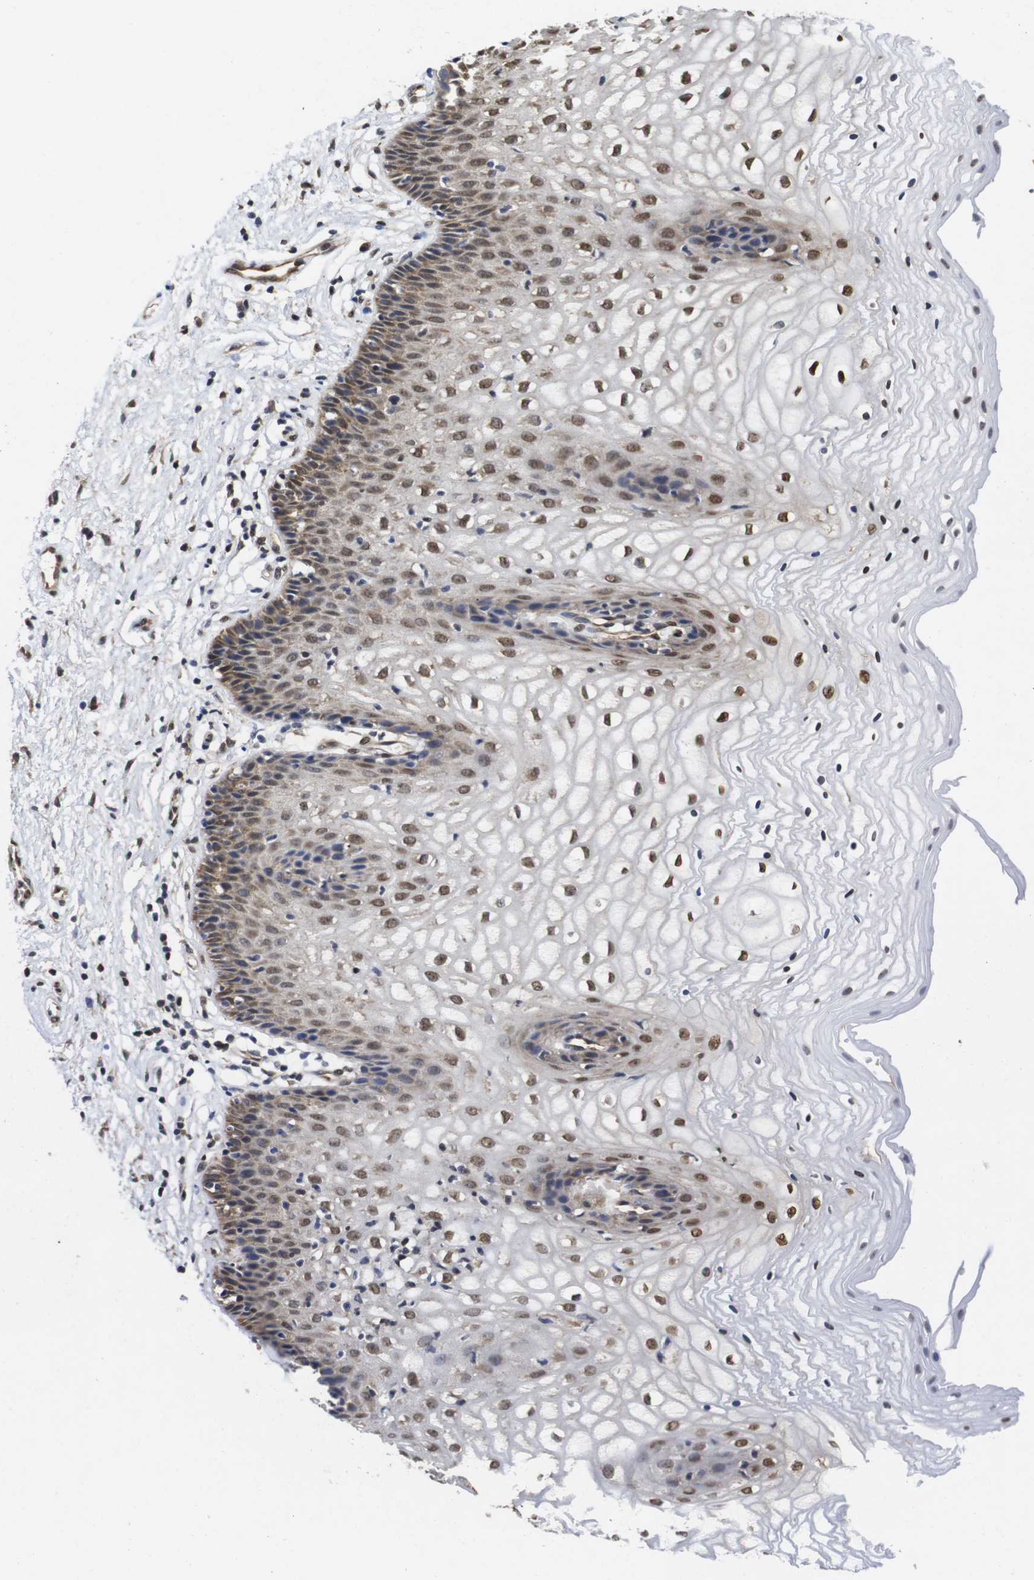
{"staining": {"intensity": "strong", "quantity": "25%-75%", "location": "cytoplasmic/membranous,nuclear"}, "tissue": "vagina", "cell_type": "Squamous epithelial cells", "image_type": "normal", "snomed": [{"axis": "morphology", "description": "Normal tissue, NOS"}, {"axis": "topography", "description": "Vagina"}], "caption": "Immunohistochemical staining of benign human vagina reveals strong cytoplasmic/membranous,nuclear protein expression in about 25%-75% of squamous epithelial cells.", "gene": "SUMO3", "patient": {"sex": "female", "age": 34}}